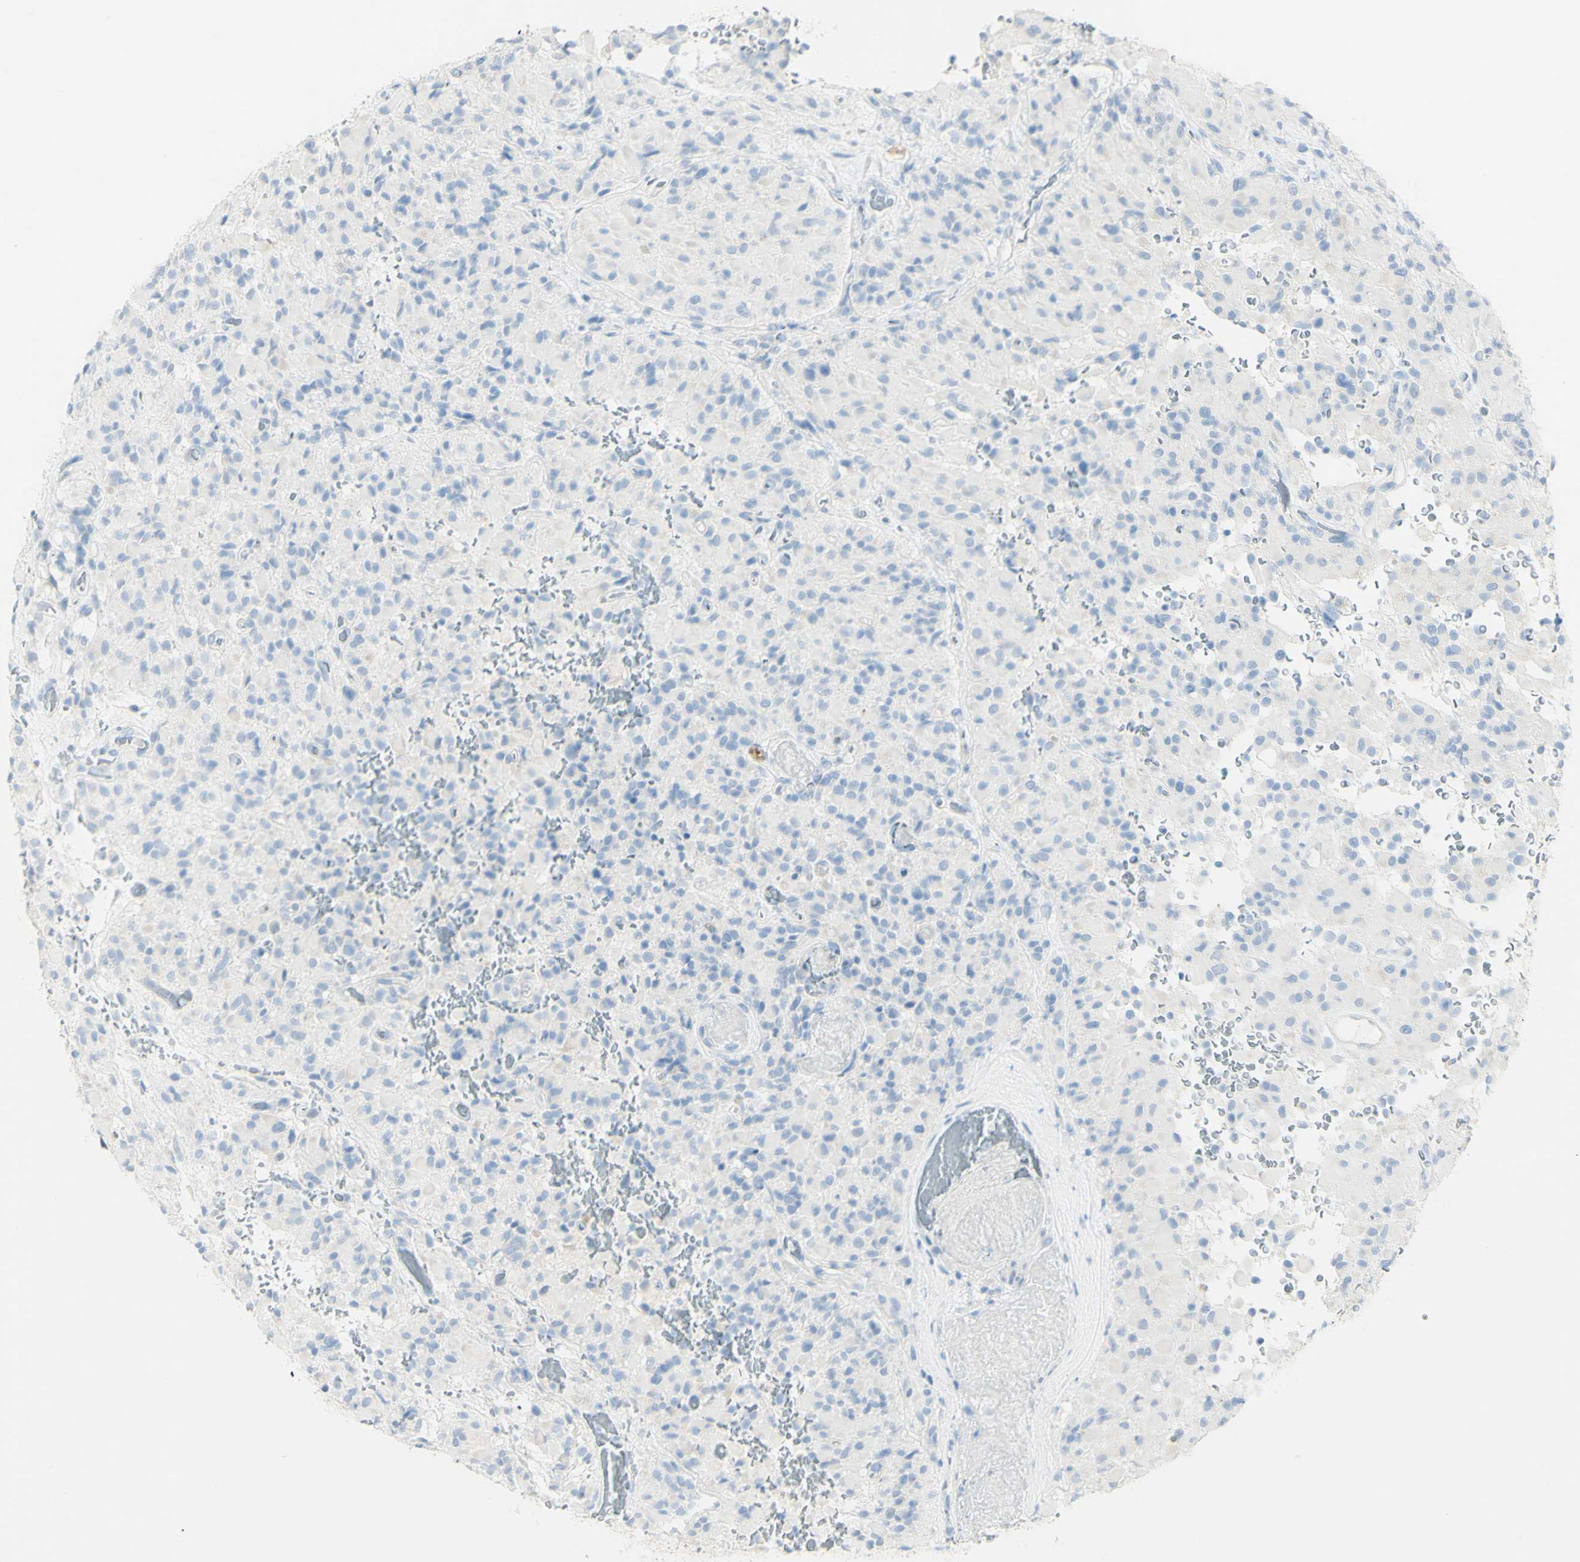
{"staining": {"intensity": "negative", "quantity": "none", "location": "none"}, "tissue": "glioma", "cell_type": "Tumor cells", "image_type": "cancer", "snomed": [{"axis": "morphology", "description": "Glioma, malignant, High grade"}, {"axis": "topography", "description": "Brain"}], "caption": "High magnification brightfield microscopy of malignant glioma (high-grade) stained with DAB (brown) and counterstained with hematoxylin (blue): tumor cells show no significant staining. (Stains: DAB (3,3'-diaminobenzidine) immunohistochemistry with hematoxylin counter stain, Microscopy: brightfield microscopy at high magnification).", "gene": "LETM1", "patient": {"sex": "male", "age": 71}}